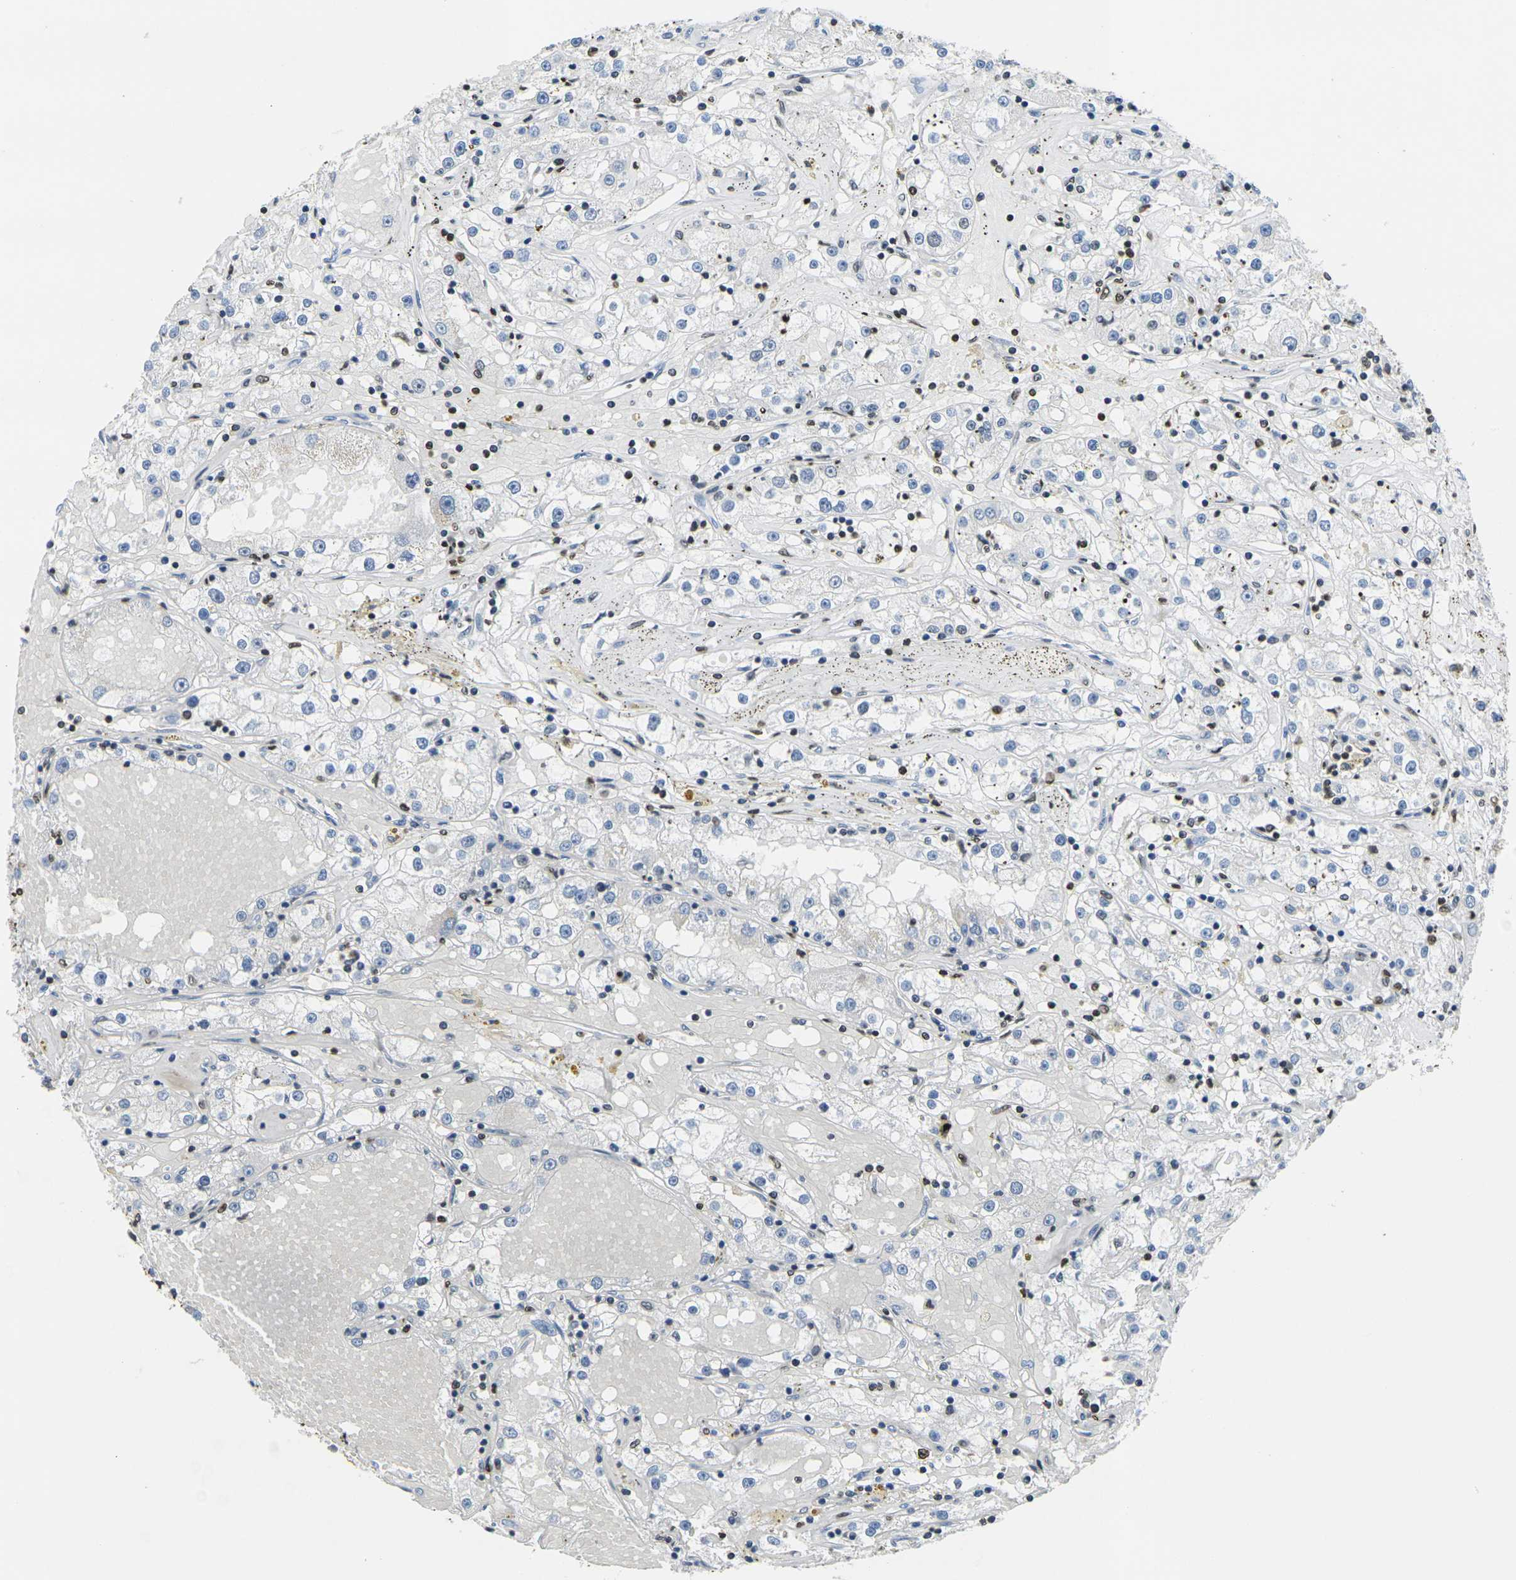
{"staining": {"intensity": "negative", "quantity": "none", "location": "none"}, "tissue": "renal cancer", "cell_type": "Tumor cells", "image_type": "cancer", "snomed": [{"axis": "morphology", "description": "Adenocarcinoma, NOS"}, {"axis": "topography", "description": "Kidney"}], "caption": "Immunohistochemistry (IHC) of human adenocarcinoma (renal) reveals no staining in tumor cells. (DAB immunohistochemistry (IHC) visualized using brightfield microscopy, high magnification).", "gene": "DRAXIN", "patient": {"sex": "male", "age": 56}}